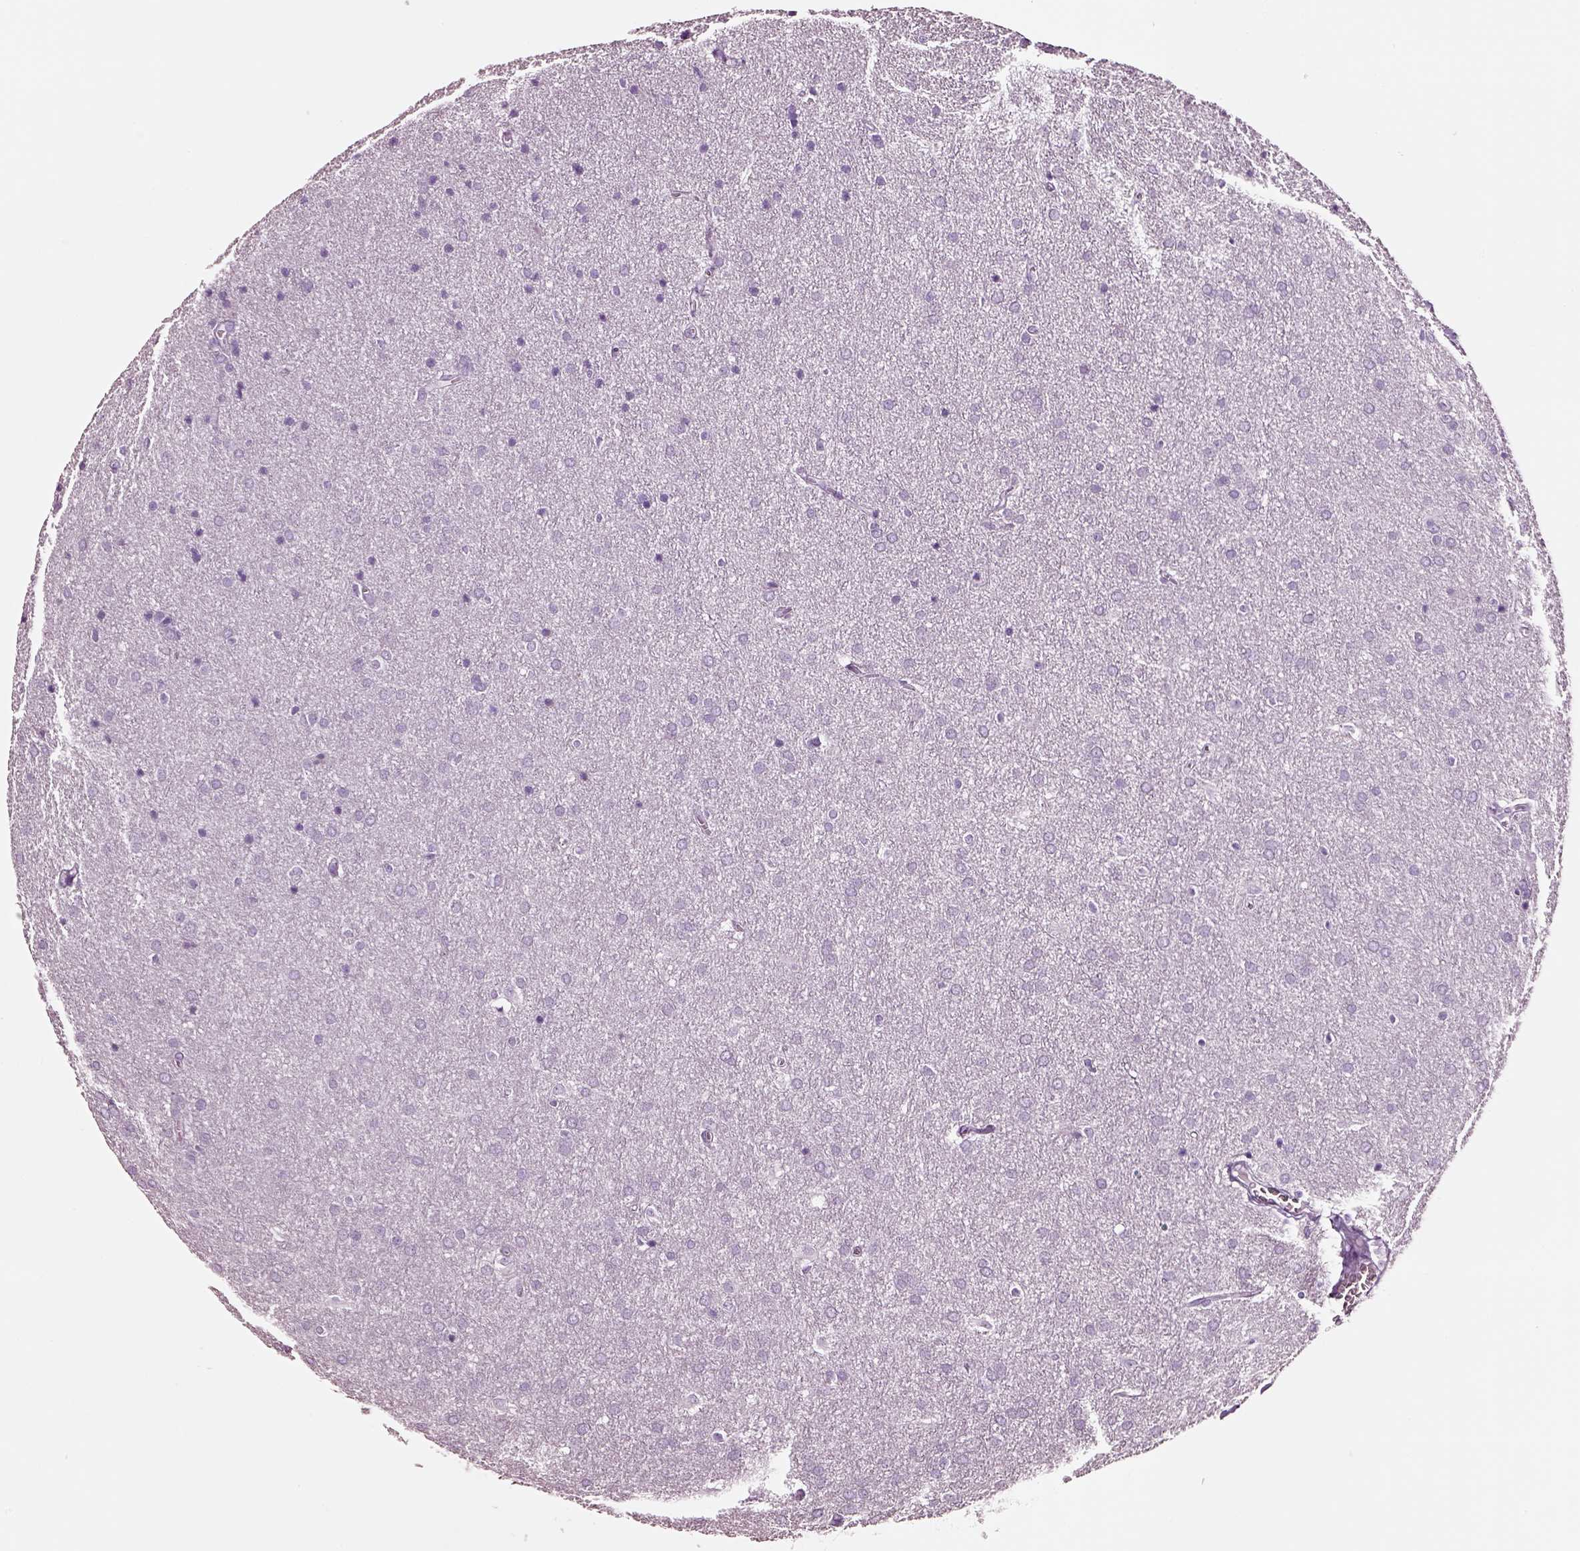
{"staining": {"intensity": "negative", "quantity": "none", "location": "none"}, "tissue": "glioma", "cell_type": "Tumor cells", "image_type": "cancer", "snomed": [{"axis": "morphology", "description": "Glioma, malignant, Low grade"}, {"axis": "topography", "description": "Brain"}], "caption": "Protein analysis of glioma reveals no significant expression in tumor cells. (DAB (3,3'-diaminobenzidine) immunohistochemistry with hematoxylin counter stain).", "gene": "DPEP1", "patient": {"sex": "female", "age": 32}}